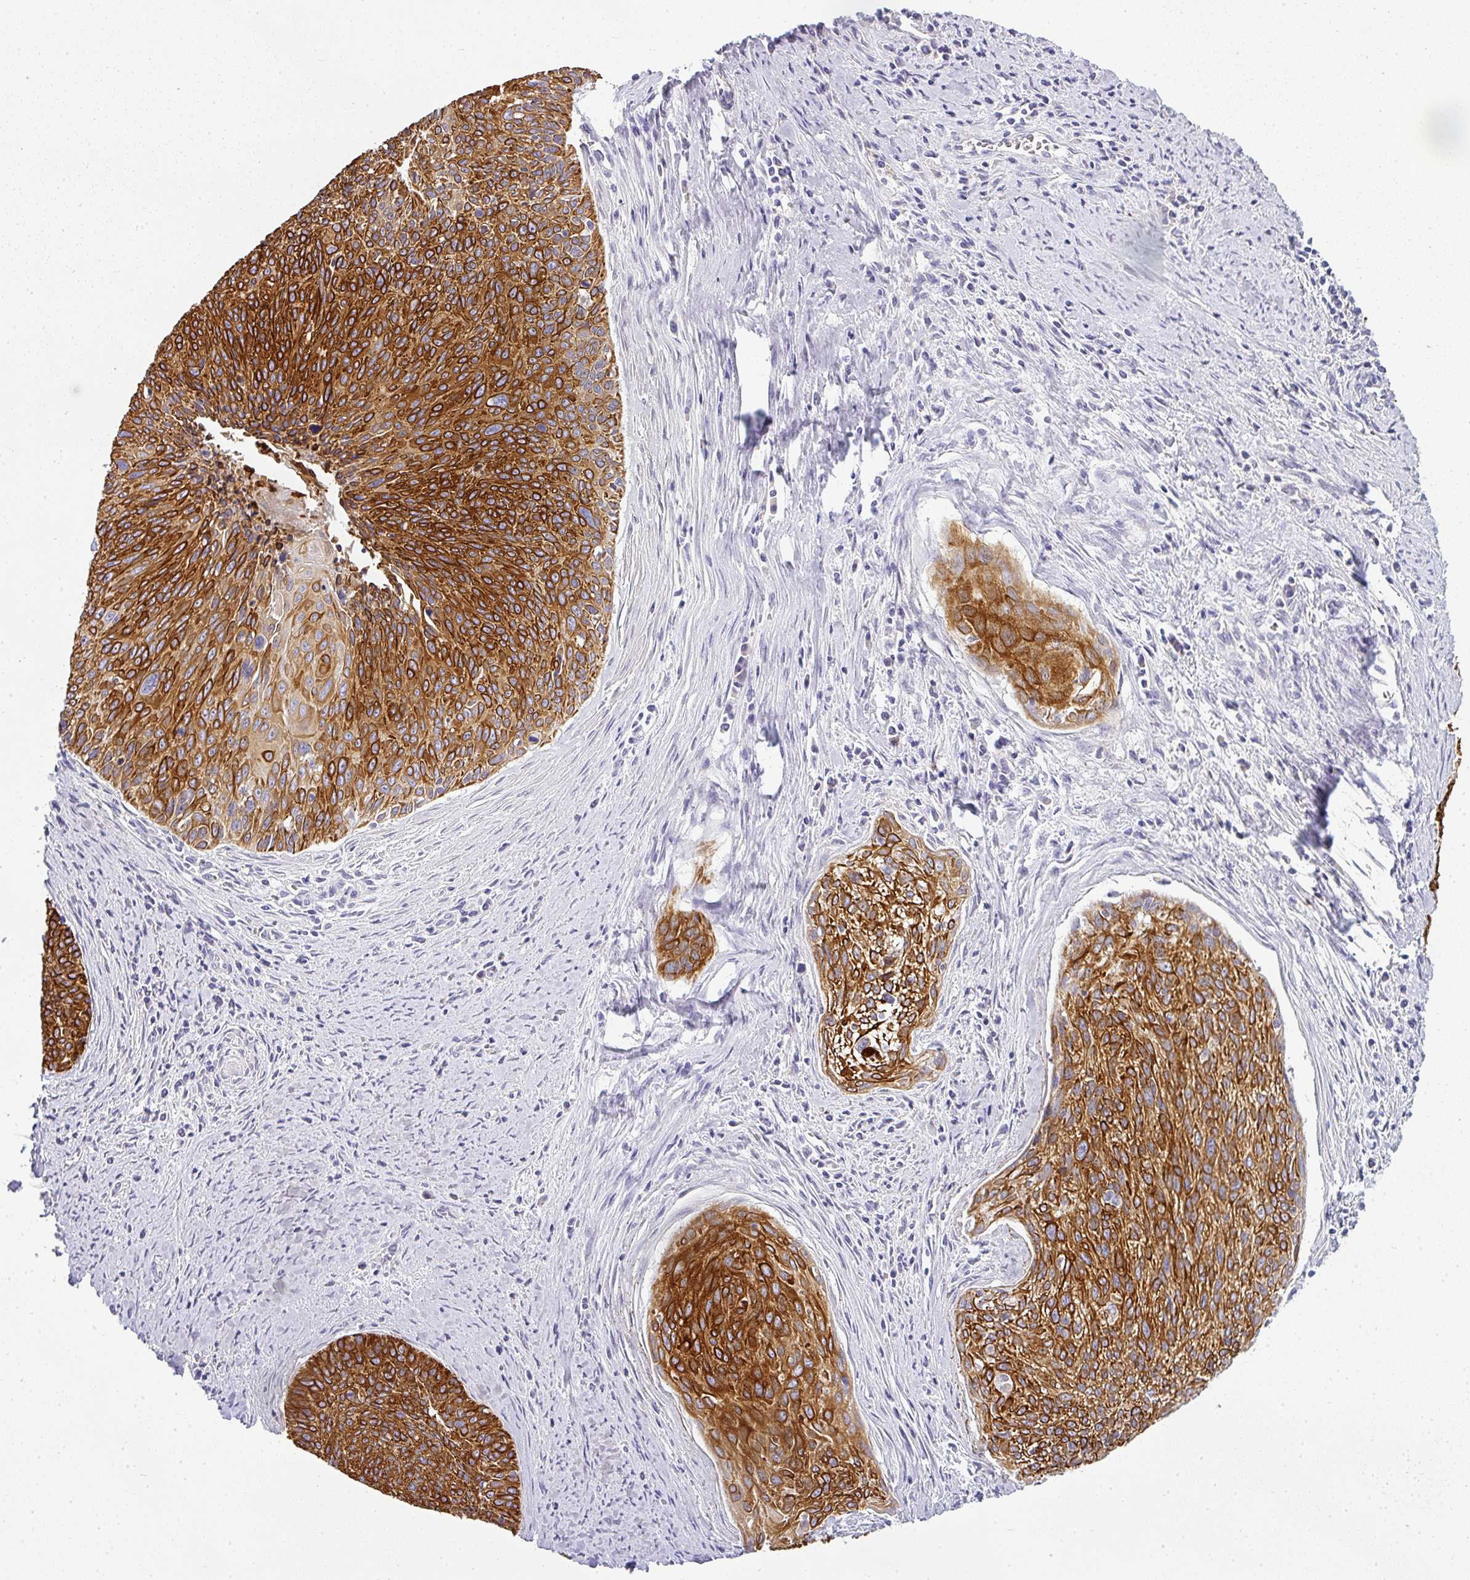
{"staining": {"intensity": "strong", "quantity": ">75%", "location": "cytoplasmic/membranous"}, "tissue": "cervical cancer", "cell_type": "Tumor cells", "image_type": "cancer", "snomed": [{"axis": "morphology", "description": "Squamous cell carcinoma, NOS"}, {"axis": "topography", "description": "Cervix"}], "caption": "Protein expression analysis of squamous cell carcinoma (cervical) shows strong cytoplasmic/membranous expression in about >75% of tumor cells.", "gene": "ASXL3", "patient": {"sex": "female", "age": 55}}